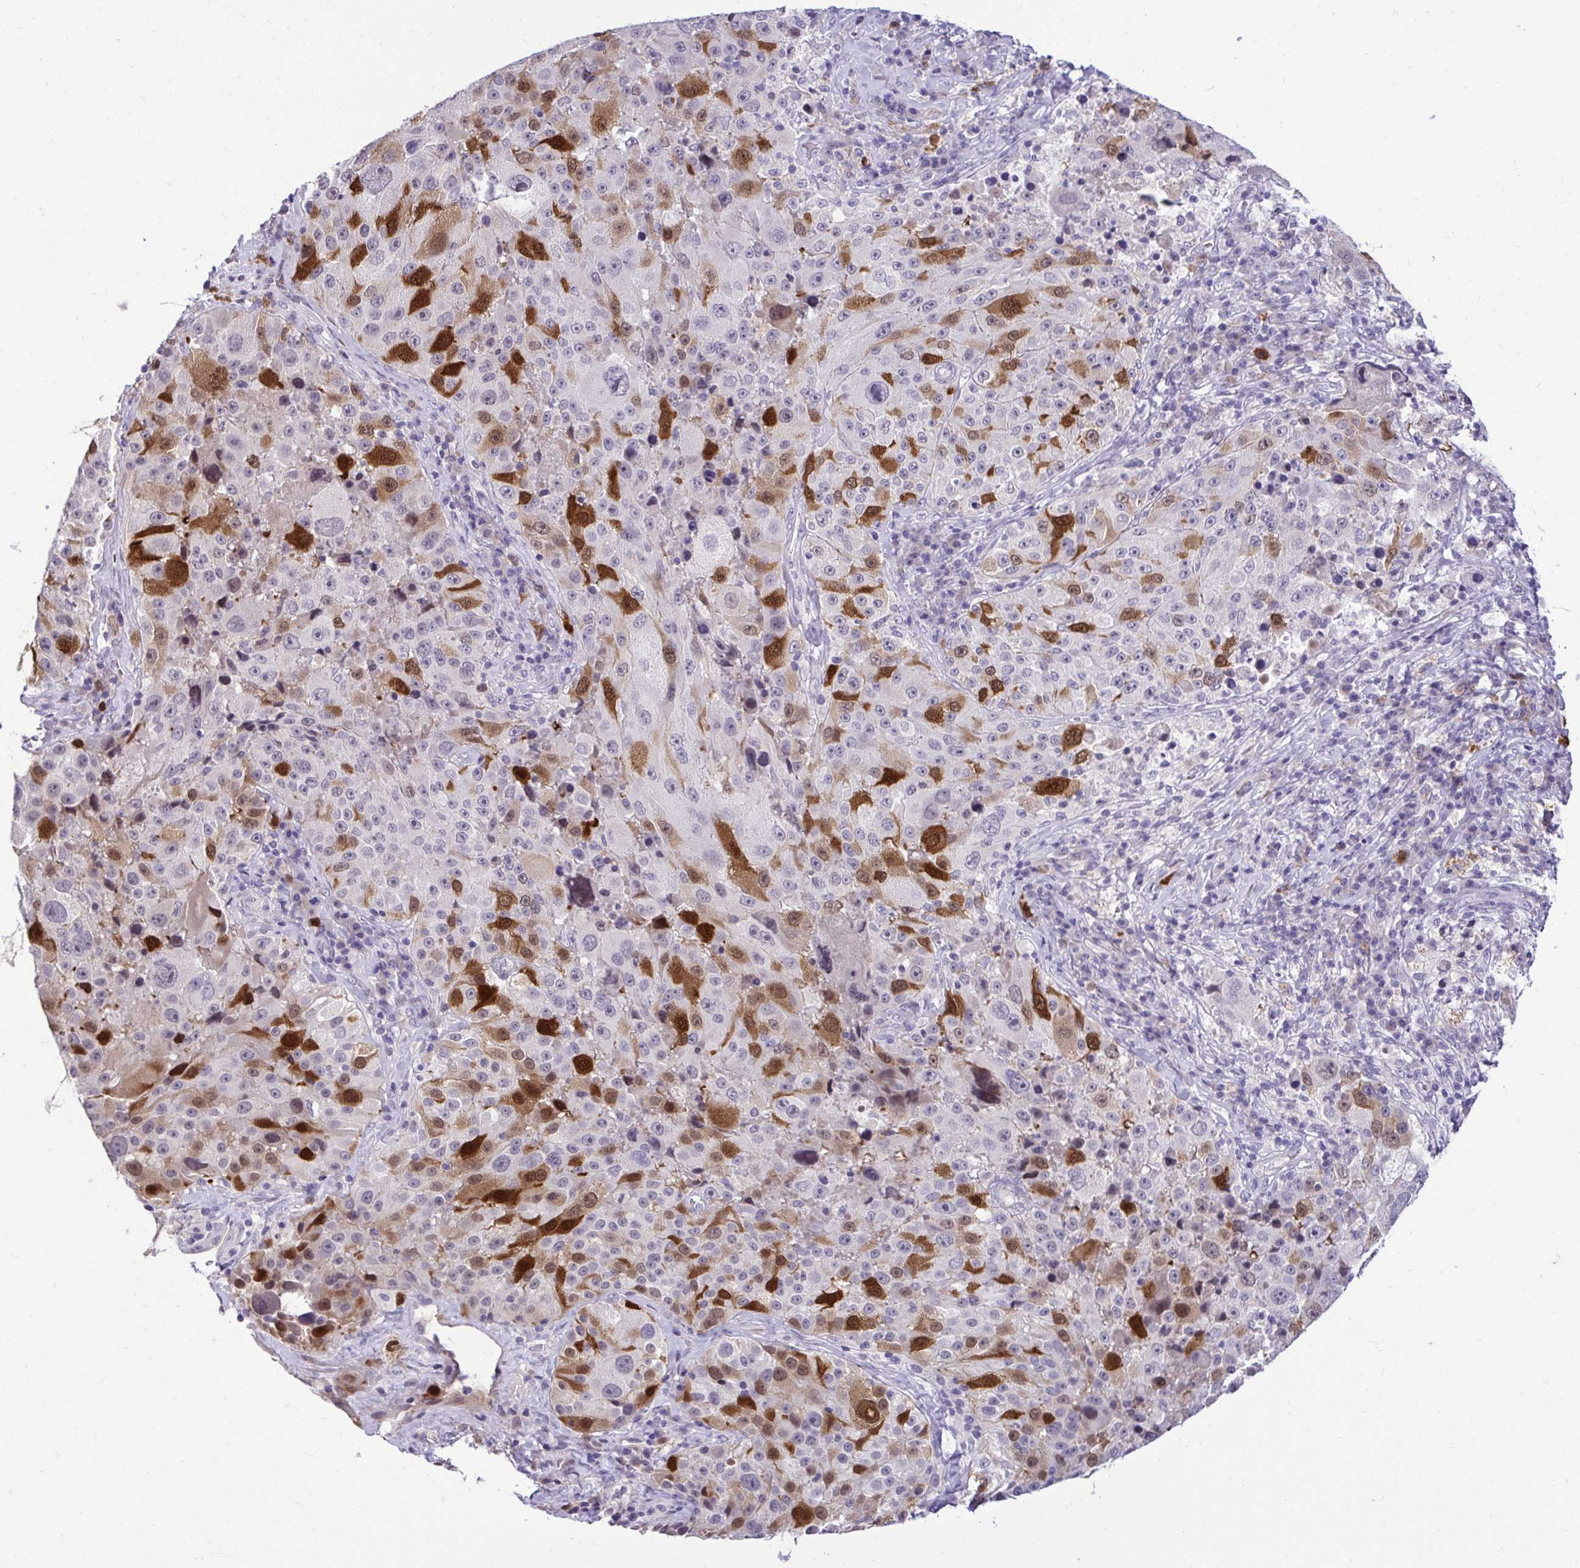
{"staining": {"intensity": "strong", "quantity": "25%-75%", "location": "cytoplasmic/membranous,nuclear"}, "tissue": "melanoma", "cell_type": "Tumor cells", "image_type": "cancer", "snomed": [{"axis": "morphology", "description": "Malignant melanoma, Metastatic site"}, {"axis": "topography", "description": "Lymph node"}], "caption": "An immunohistochemistry histopathology image of neoplastic tissue is shown. Protein staining in brown highlights strong cytoplasmic/membranous and nuclear positivity in melanoma within tumor cells.", "gene": "CDC20", "patient": {"sex": "male", "age": 62}}